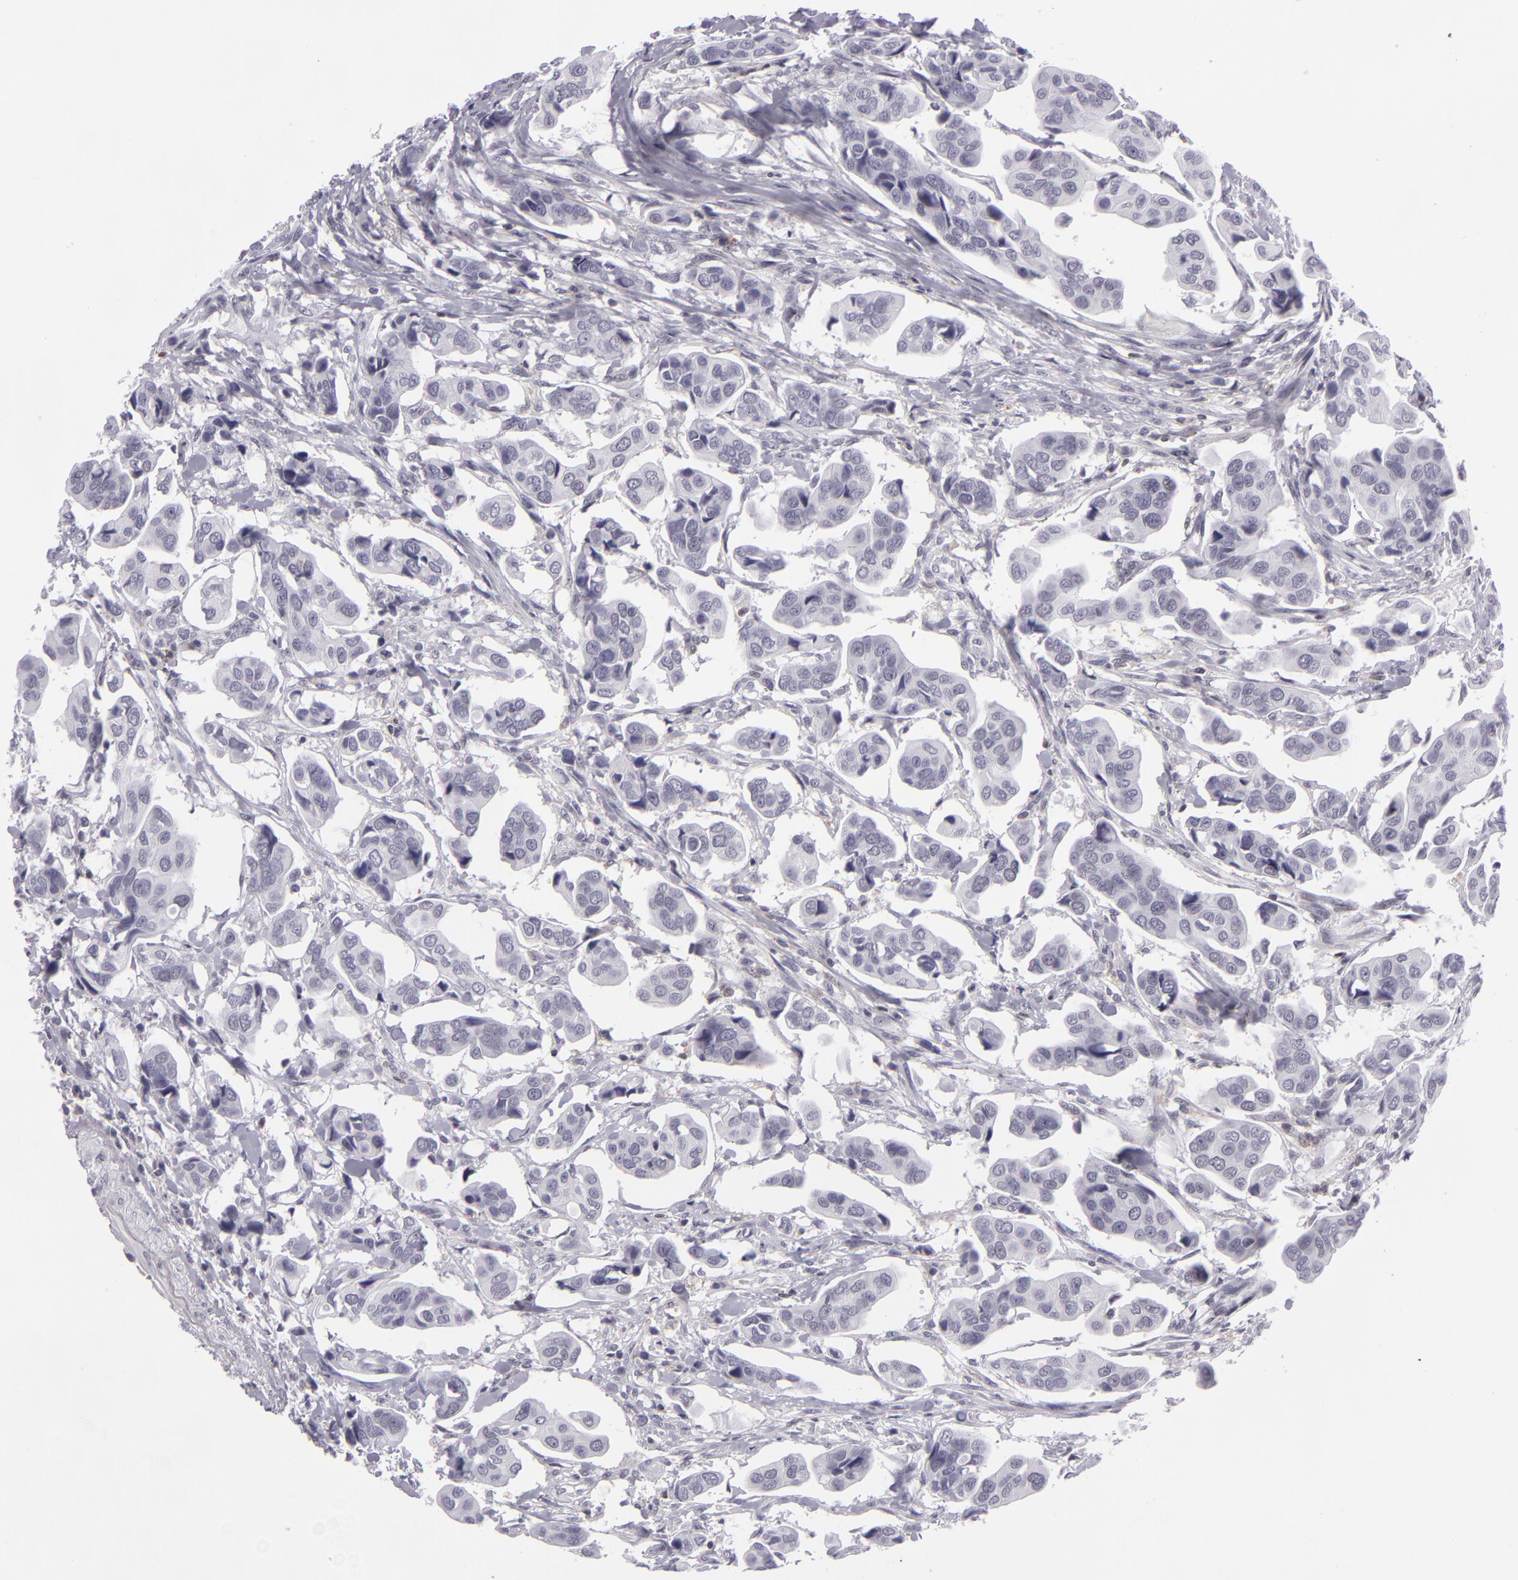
{"staining": {"intensity": "negative", "quantity": "none", "location": "none"}, "tissue": "urothelial cancer", "cell_type": "Tumor cells", "image_type": "cancer", "snomed": [{"axis": "morphology", "description": "Adenocarcinoma, NOS"}, {"axis": "topography", "description": "Urinary bladder"}], "caption": "A high-resolution histopathology image shows immunohistochemistry (IHC) staining of urothelial cancer, which shows no significant staining in tumor cells.", "gene": "KCNAB2", "patient": {"sex": "male", "age": 61}}